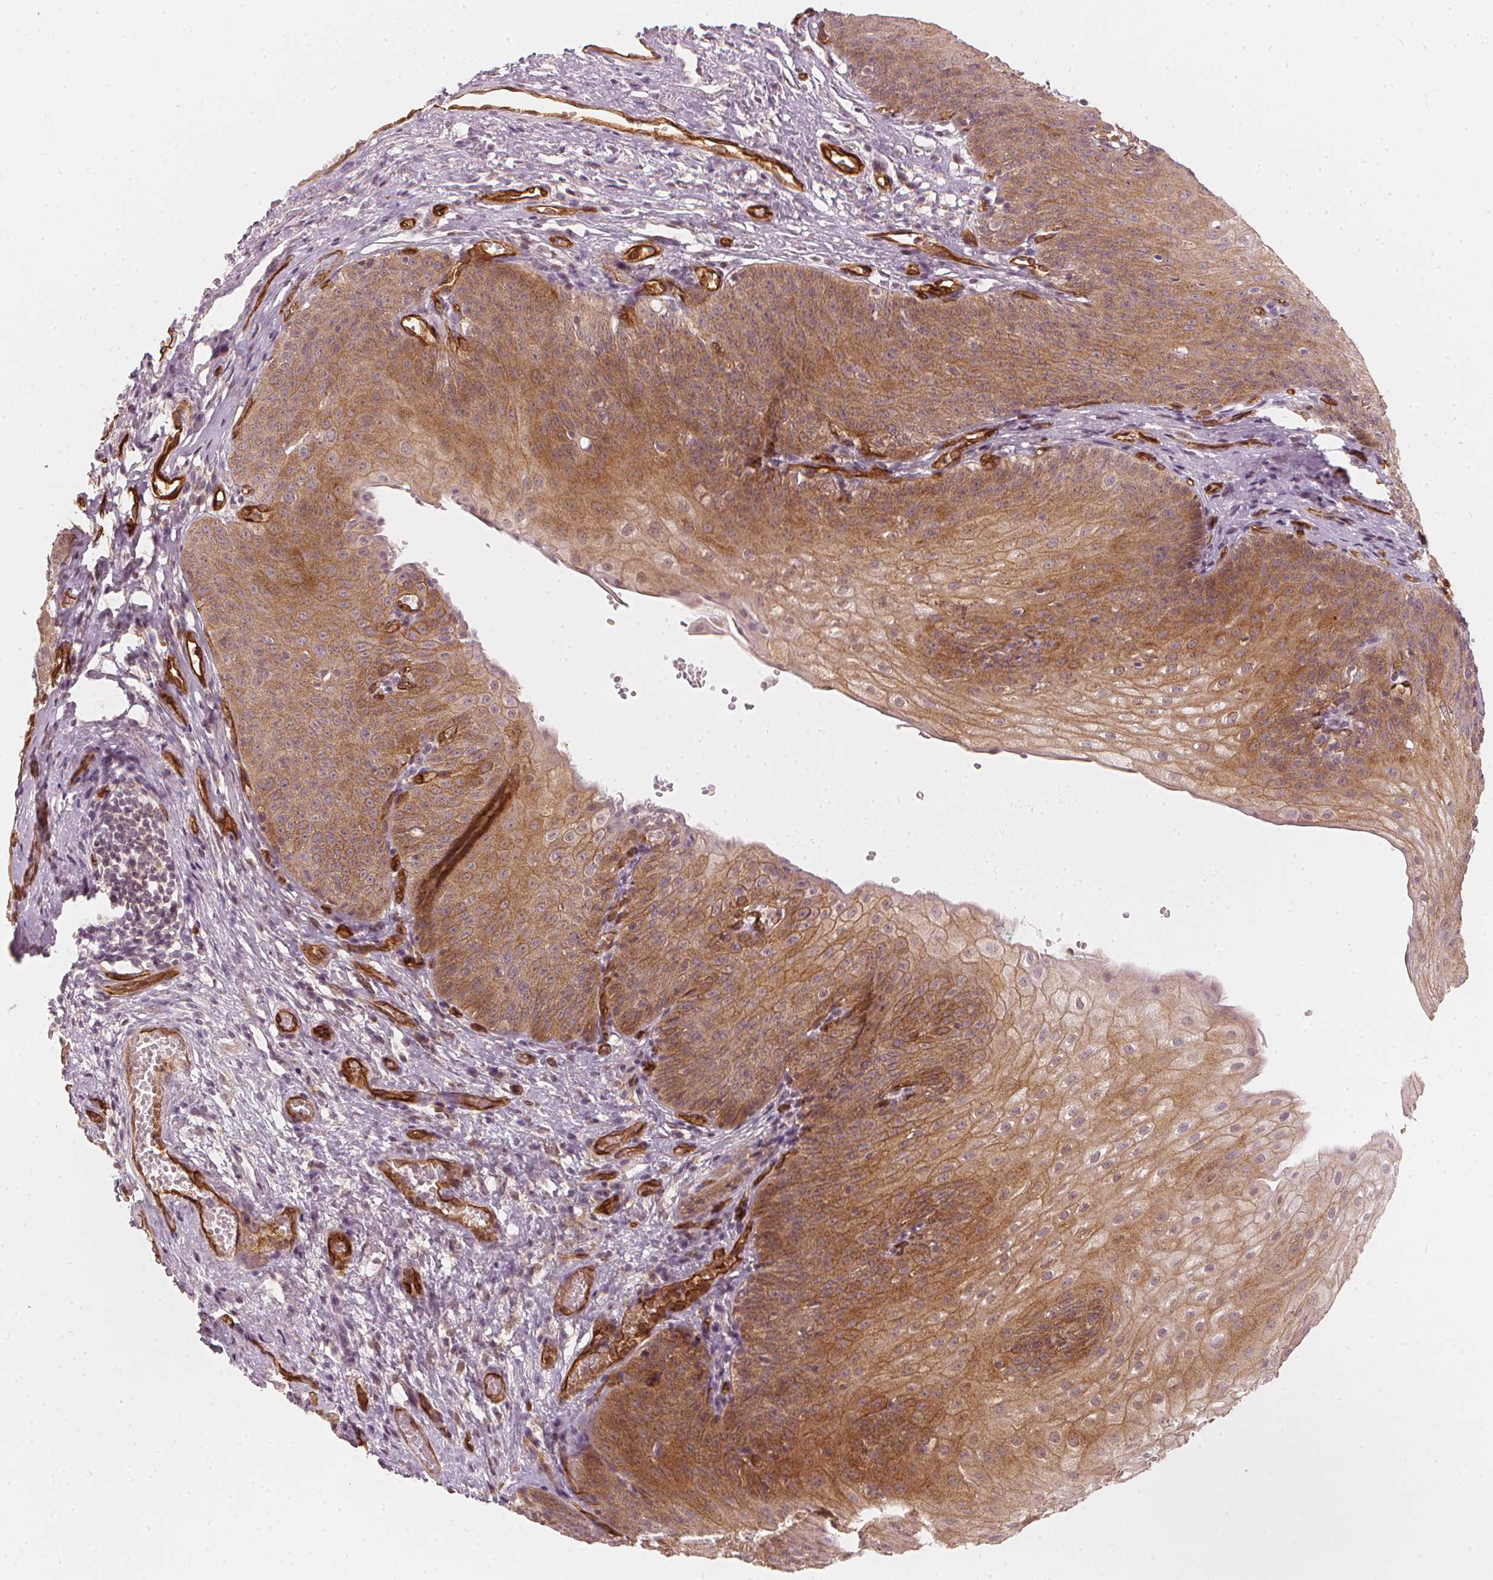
{"staining": {"intensity": "moderate", "quantity": "25%-75%", "location": "cytoplasmic/membranous"}, "tissue": "esophagus", "cell_type": "Squamous epithelial cells", "image_type": "normal", "snomed": [{"axis": "morphology", "description": "Normal tissue, NOS"}, {"axis": "topography", "description": "Esophagus"}], "caption": "This histopathology image shows immunohistochemistry staining of unremarkable esophagus, with medium moderate cytoplasmic/membranous staining in approximately 25%-75% of squamous epithelial cells.", "gene": "CIB1", "patient": {"sex": "male", "age": 71}}